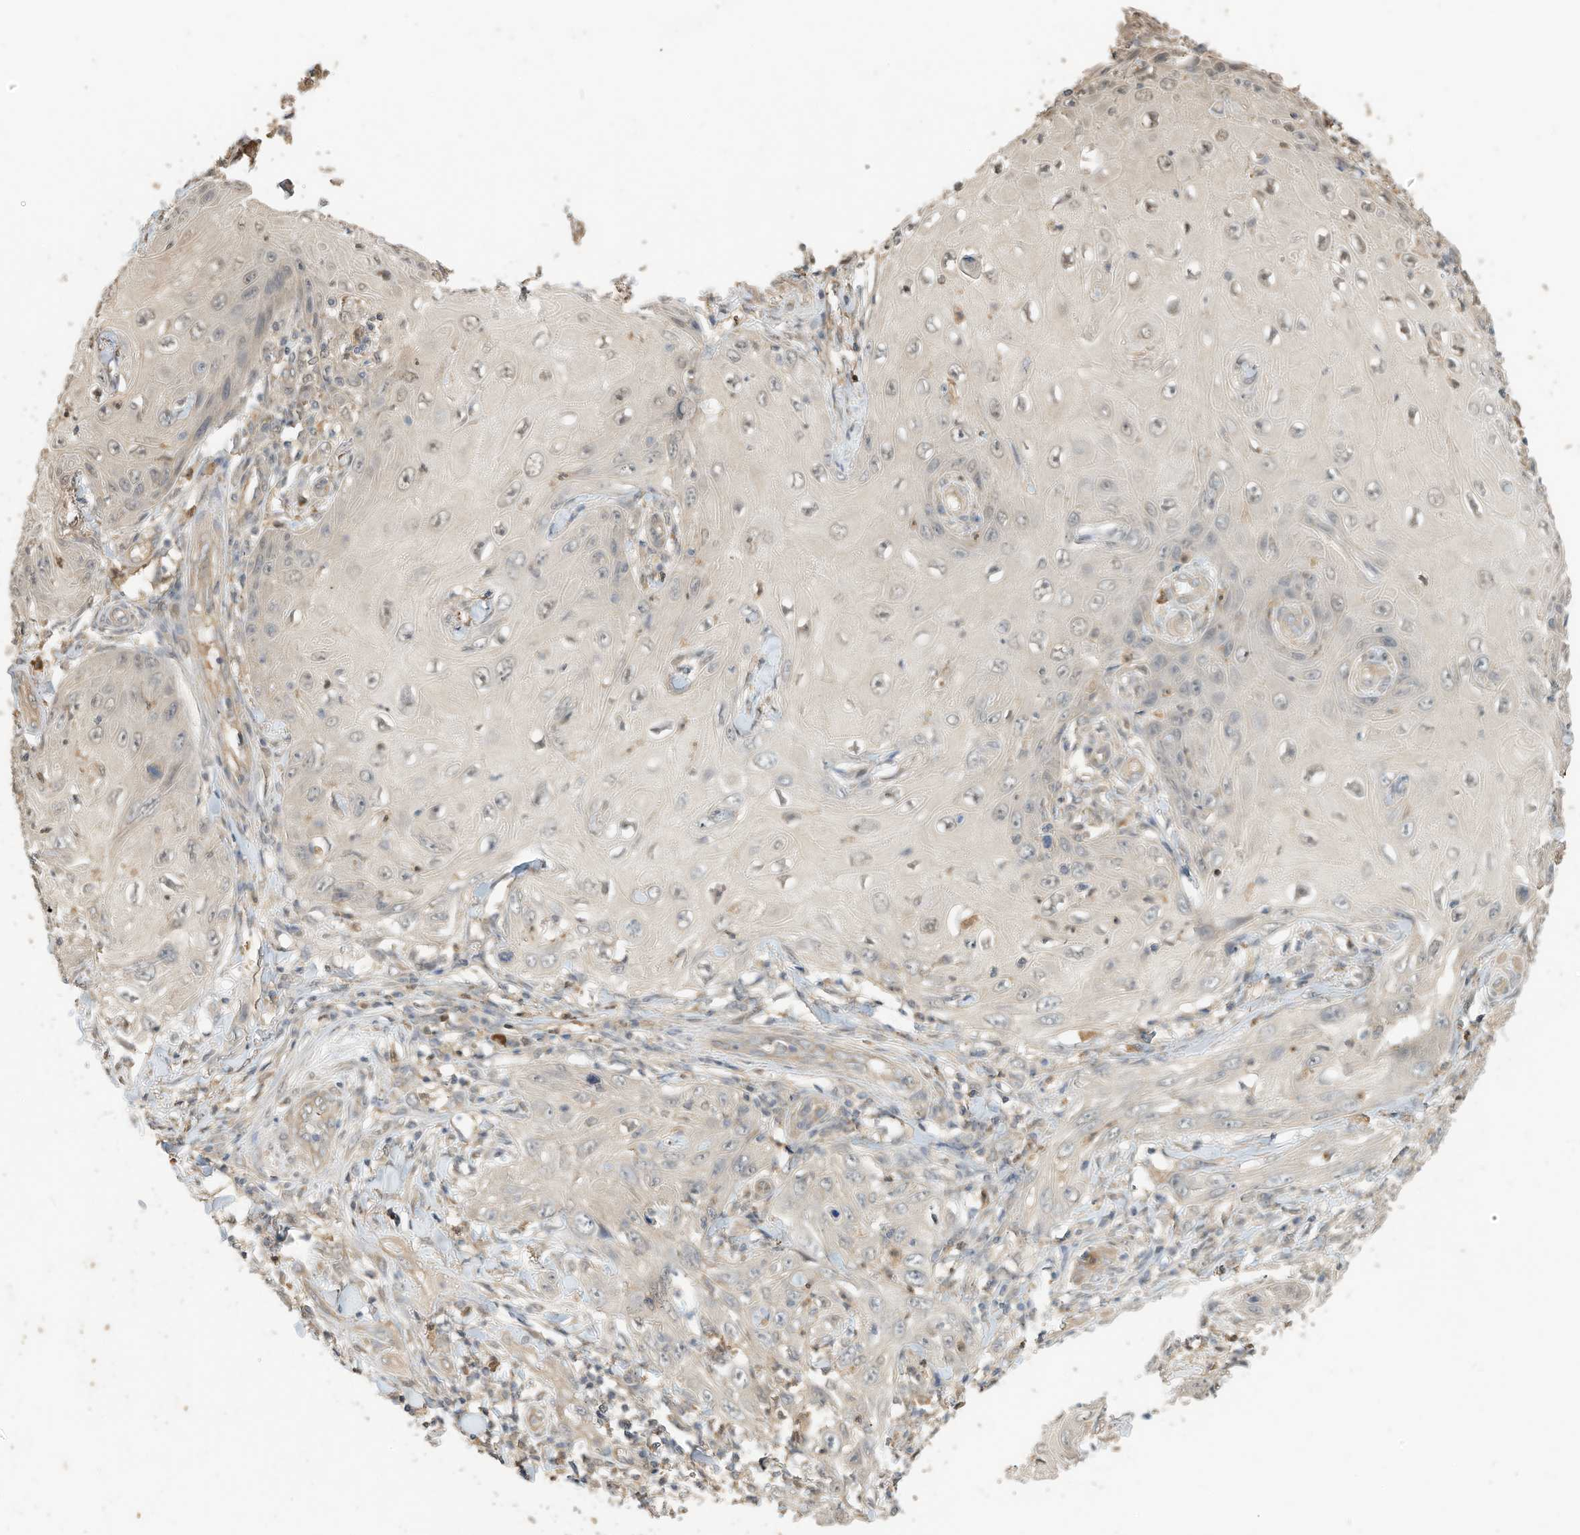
{"staining": {"intensity": "weak", "quantity": "<25%", "location": "nuclear"}, "tissue": "skin cancer", "cell_type": "Tumor cells", "image_type": "cancer", "snomed": [{"axis": "morphology", "description": "Squamous cell carcinoma, NOS"}, {"axis": "topography", "description": "Skin"}], "caption": "Tumor cells are negative for brown protein staining in skin squamous cell carcinoma. (DAB (3,3'-diaminobenzidine) immunohistochemistry (IHC), high magnification).", "gene": "OFD1", "patient": {"sex": "female", "age": 73}}